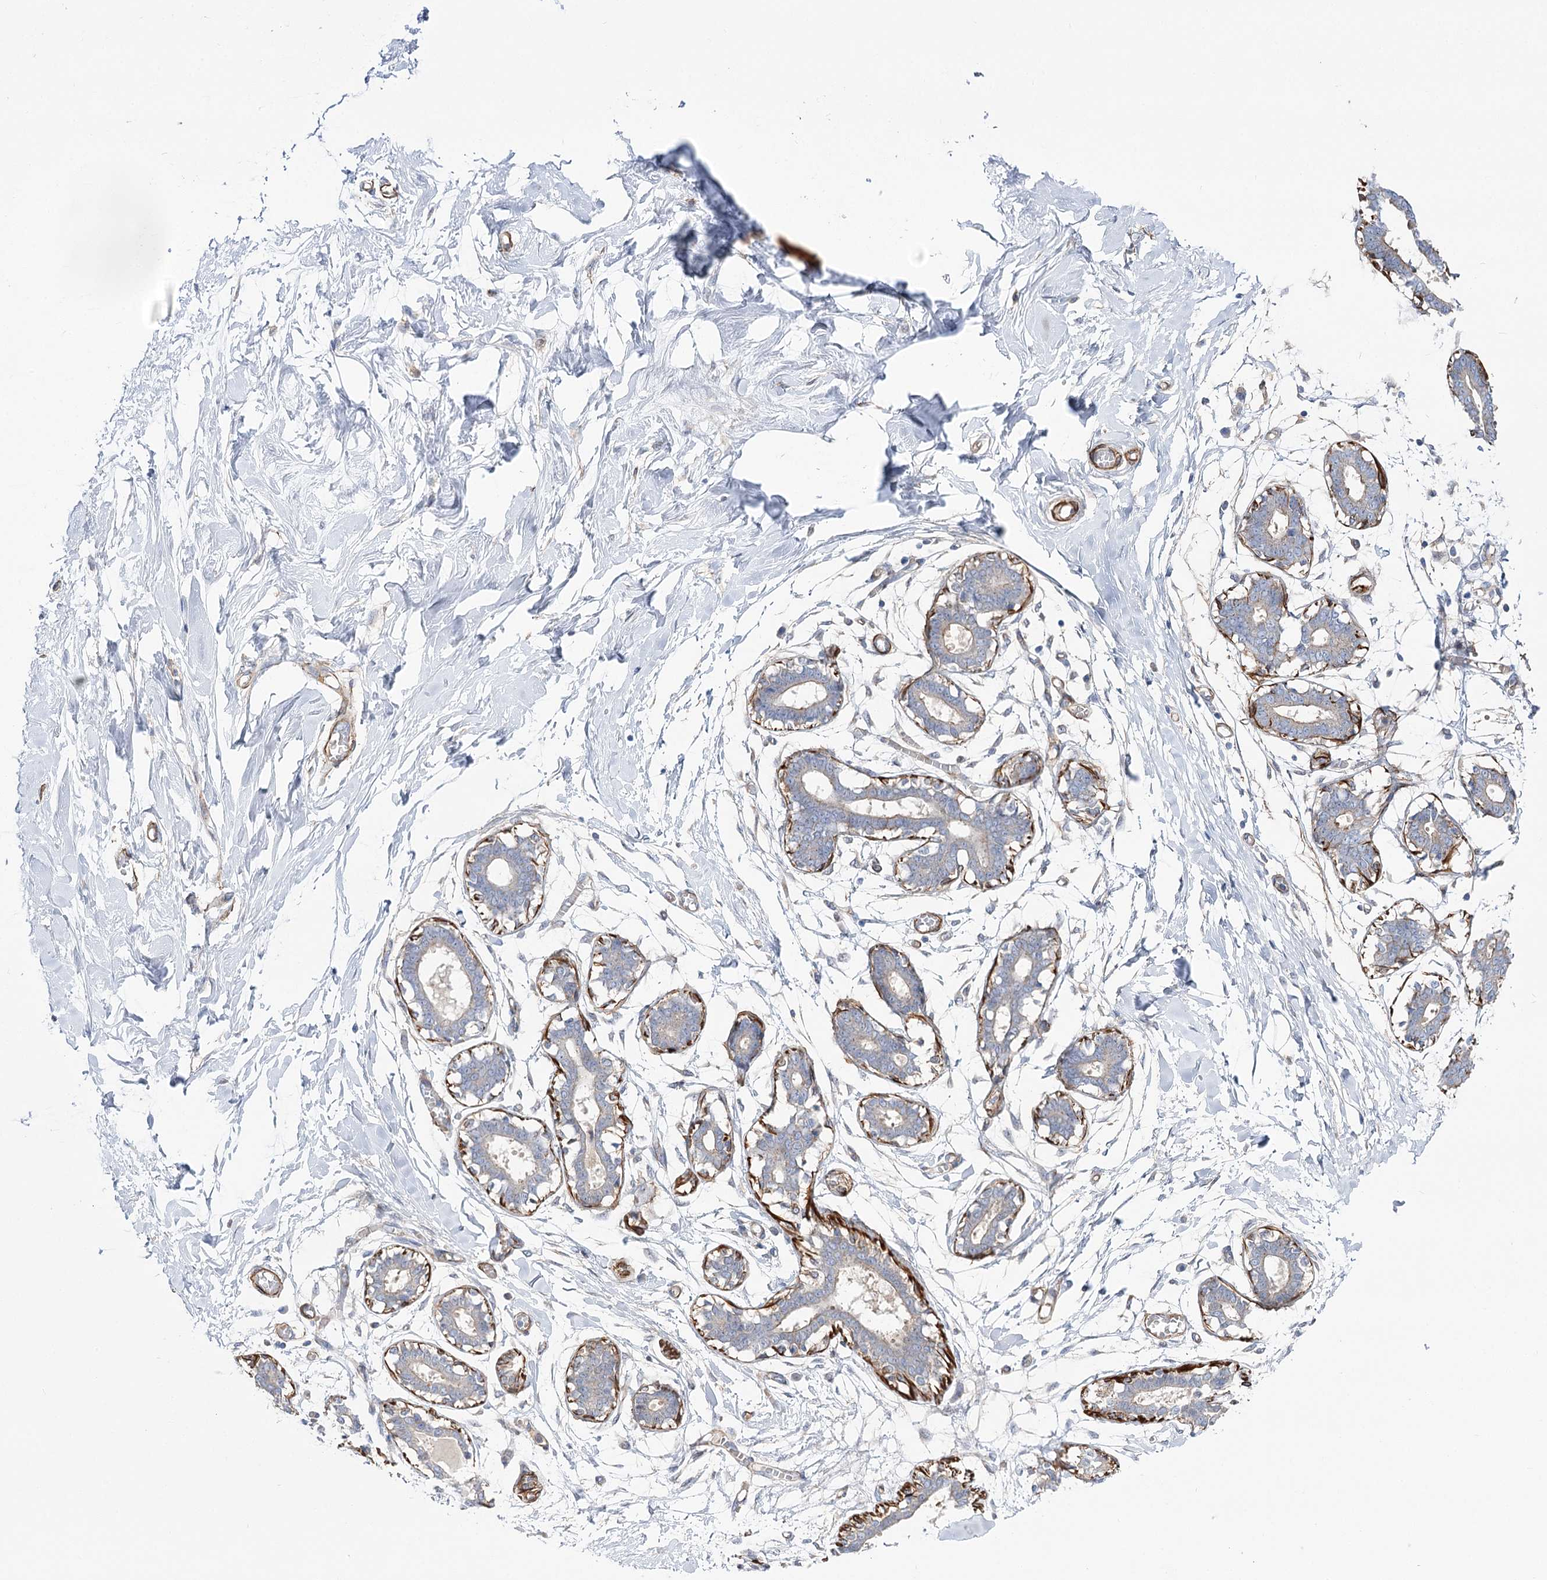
{"staining": {"intensity": "negative", "quantity": "none", "location": "none"}, "tissue": "breast", "cell_type": "Adipocytes", "image_type": "normal", "snomed": [{"axis": "morphology", "description": "Normal tissue, NOS"}, {"axis": "topography", "description": "Breast"}], "caption": "This is a image of IHC staining of benign breast, which shows no positivity in adipocytes.", "gene": "WASHC3", "patient": {"sex": "female", "age": 27}}